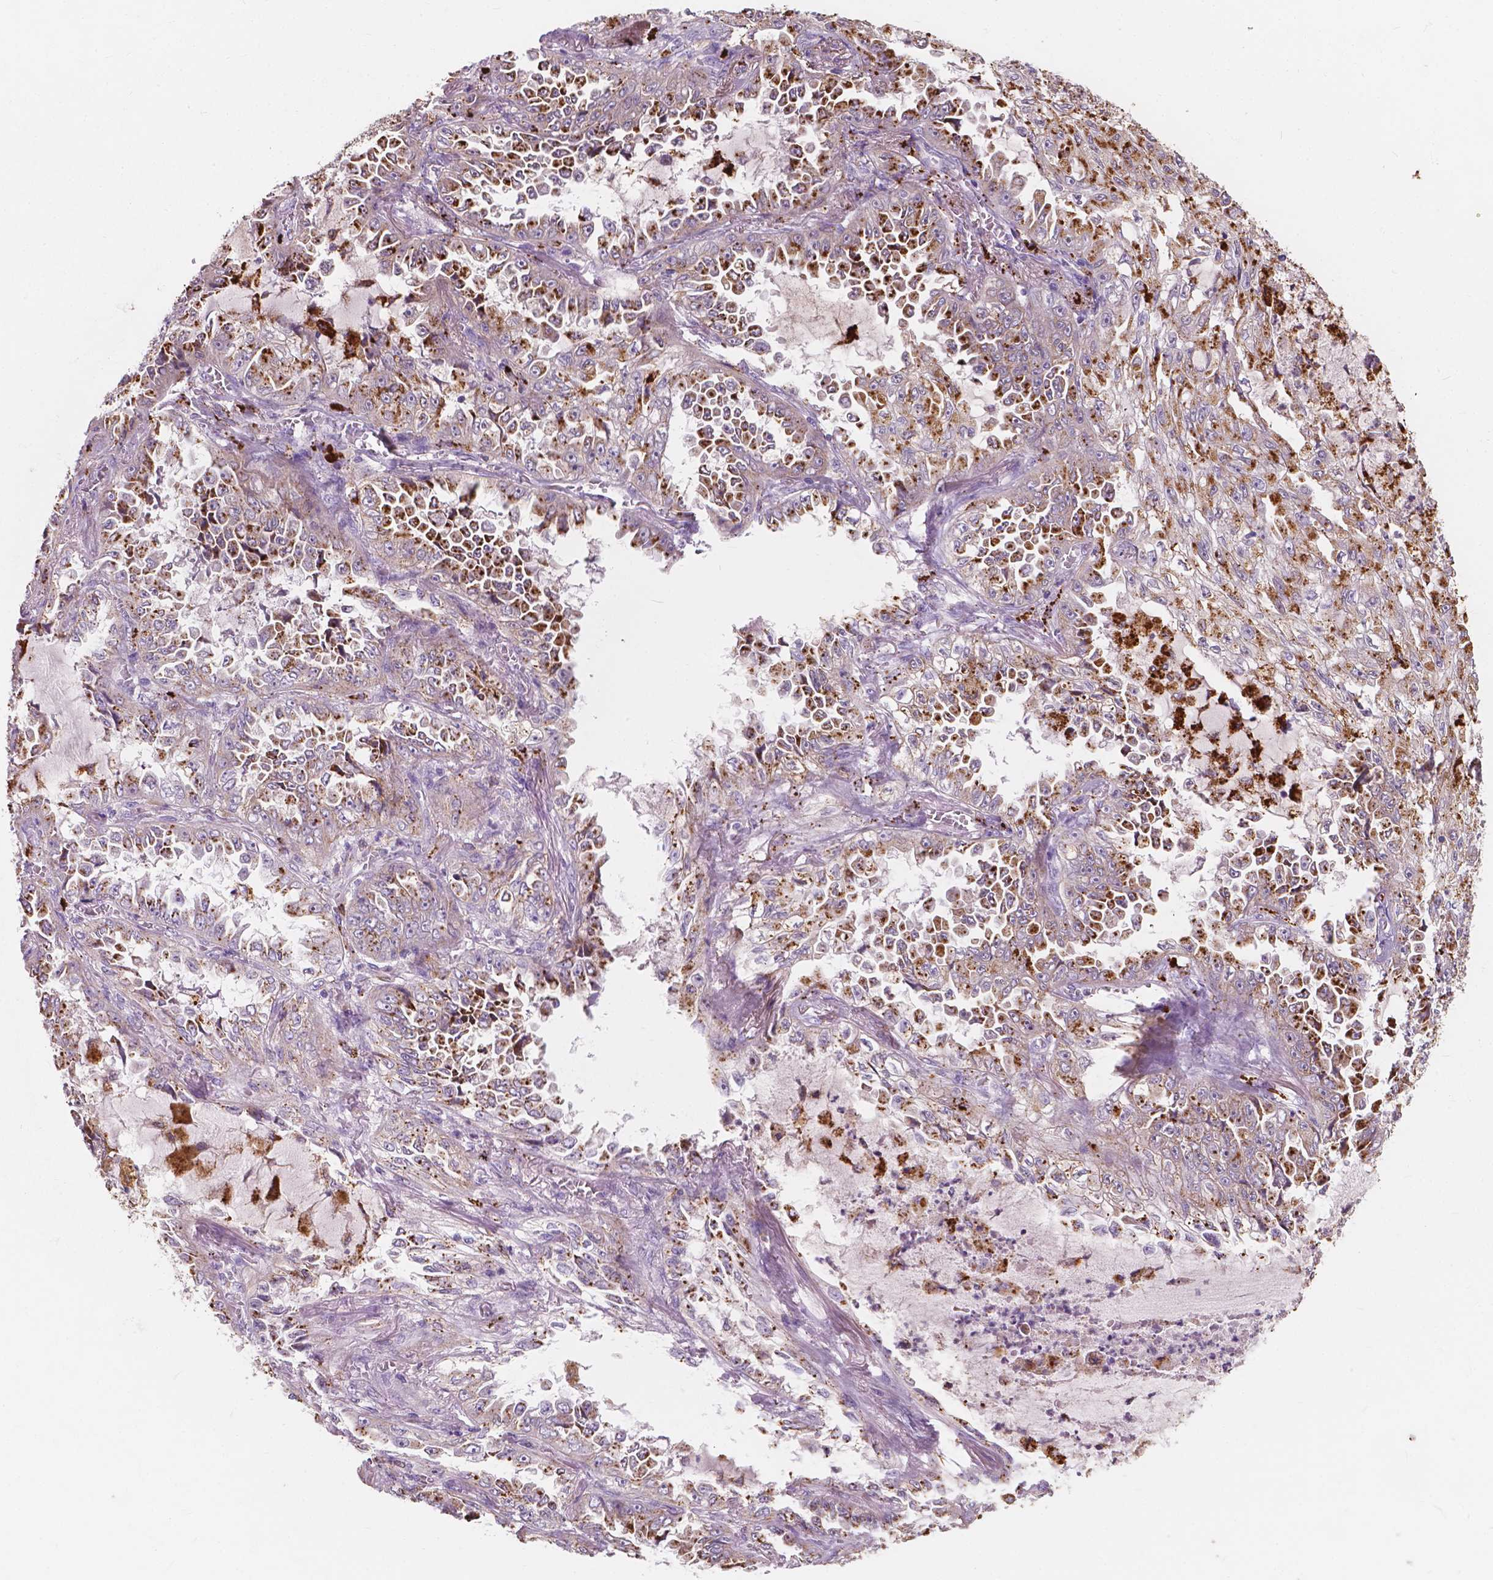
{"staining": {"intensity": "strong", "quantity": "25%-75%", "location": "cytoplasmic/membranous"}, "tissue": "lung cancer", "cell_type": "Tumor cells", "image_type": "cancer", "snomed": [{"axis": "morphology", "description": "Adenocarcinoma, NOS"}, {"axis": "topography", "description": "Lung"}], "caption": "Approximately 25%-75% of tumor cells in human lung cancer exhibit strong cytoplasmic/membranous protein staining as visualized by brown immunohistochemical staining.", "gene": "IREB2", "patient": {"sex": "female", "age": 52}}